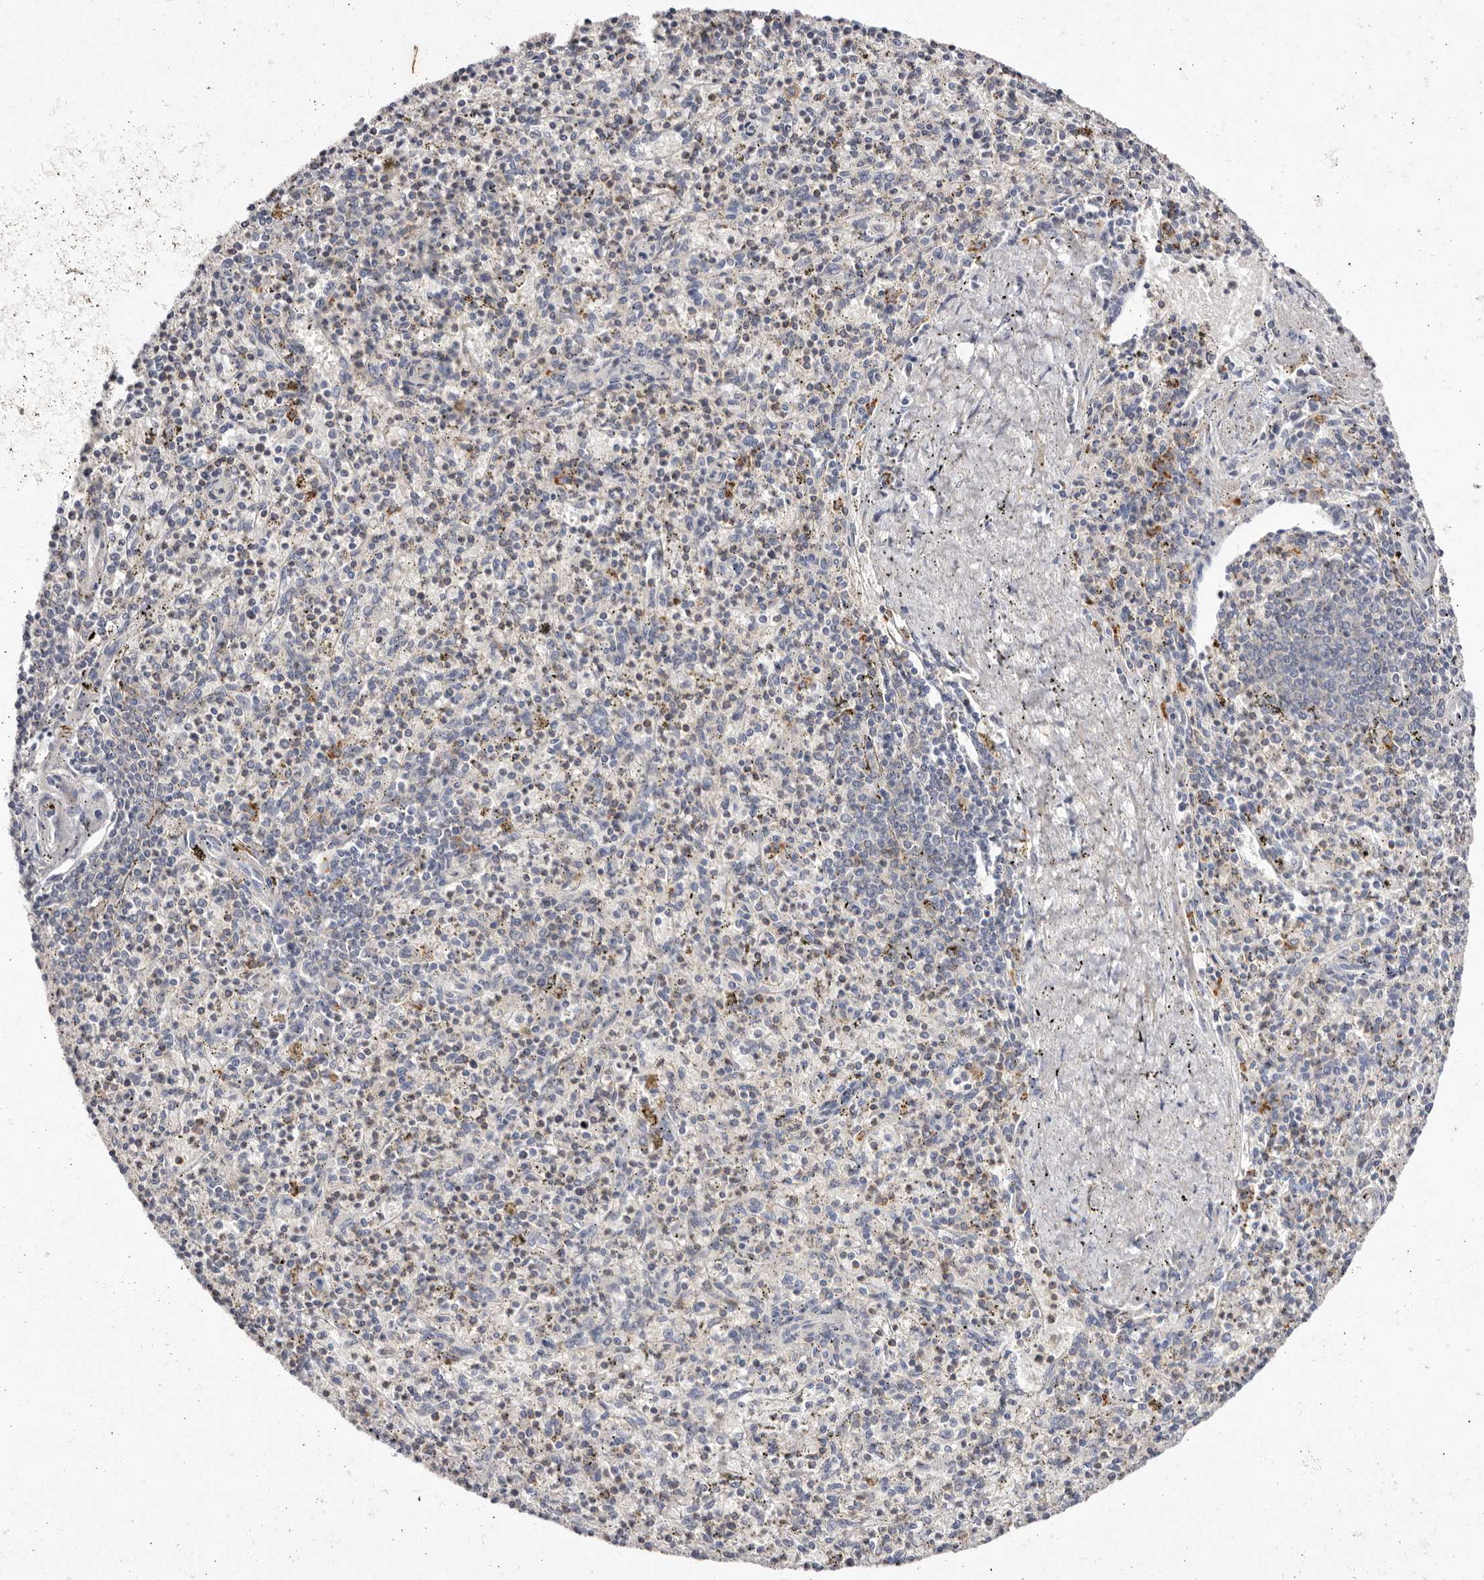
{"staining": {"intensity": "strong", "quantity": "<25%", "location": "cytoplasmic/membranous"}, "tissue": "spleen", "cell_type": "Cells in red pulp", "image_type": "normal", "snomed": [{"axis": "morphology", "description": "Normal tissue, NOS"}, {"axis": "topography", "description": "Spleen"}], "caption": "The immunohistochemical stain highlights strong cytoplasmic/membranous staining in cells in red pulp of benign spleen.", "gene": "S1PR5", "patient": {"sex": "male", "age": 72}}